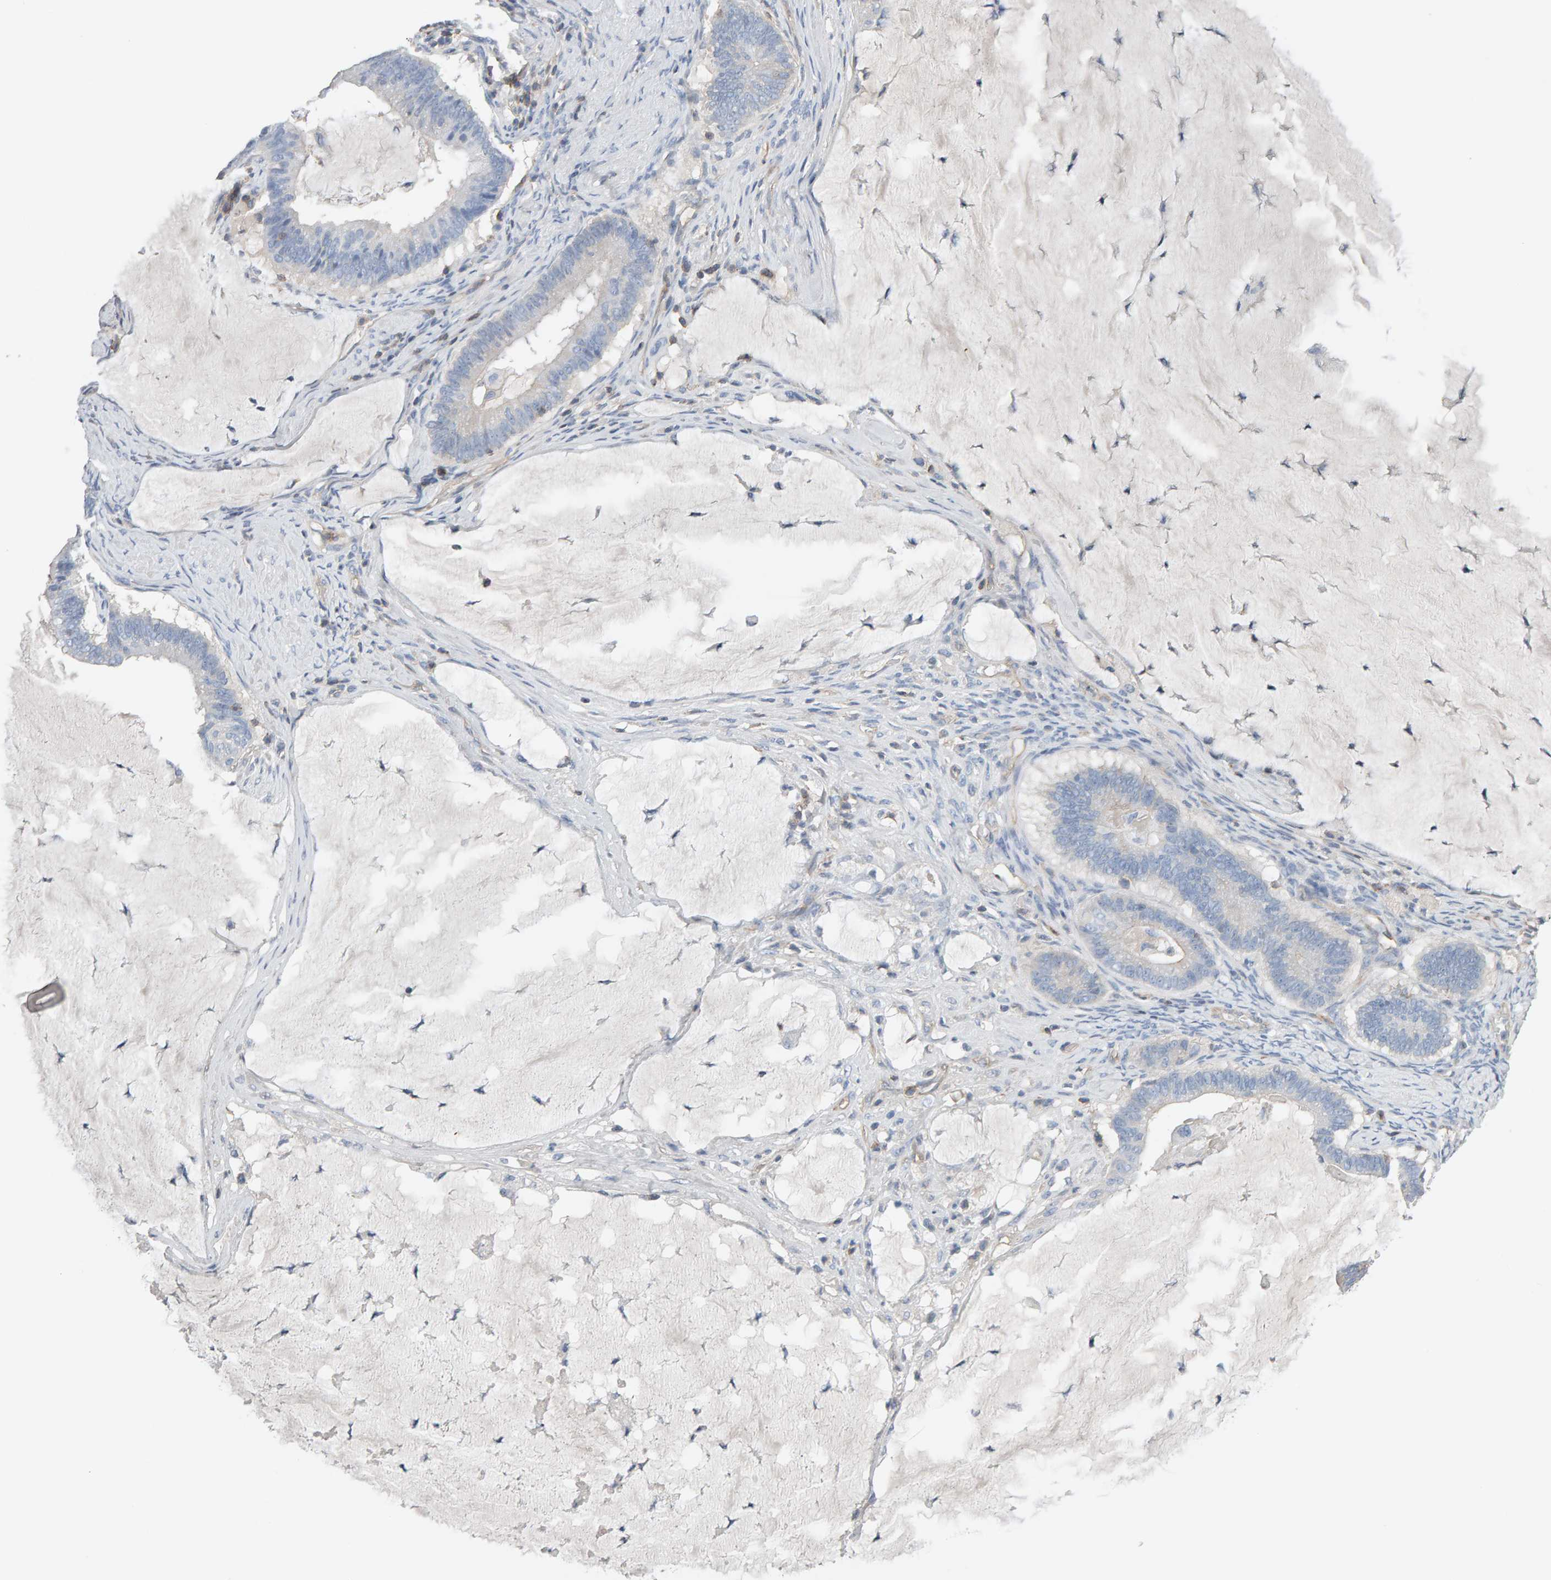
{"staining": {"intensity": "weak", "quantity": "<25%", "location": "cytoplasmic/membranous"}, "tissue": "ovarian cancer", "cell_type": "Tumor cells", "image_type": "cancer", "snomed": [{"axis": "morphology", "description": "Cystadenocarcinoma, mucinous, NOS"}, {"axis": "topography", "description": "Ovary"}], "caption": "This is an IHC image of mucinous cystadenocarcinoma (ovarian). There is no expression in tumor cells.", "gene": "FYN", "patient": {"sex": "female", "age": 61}}